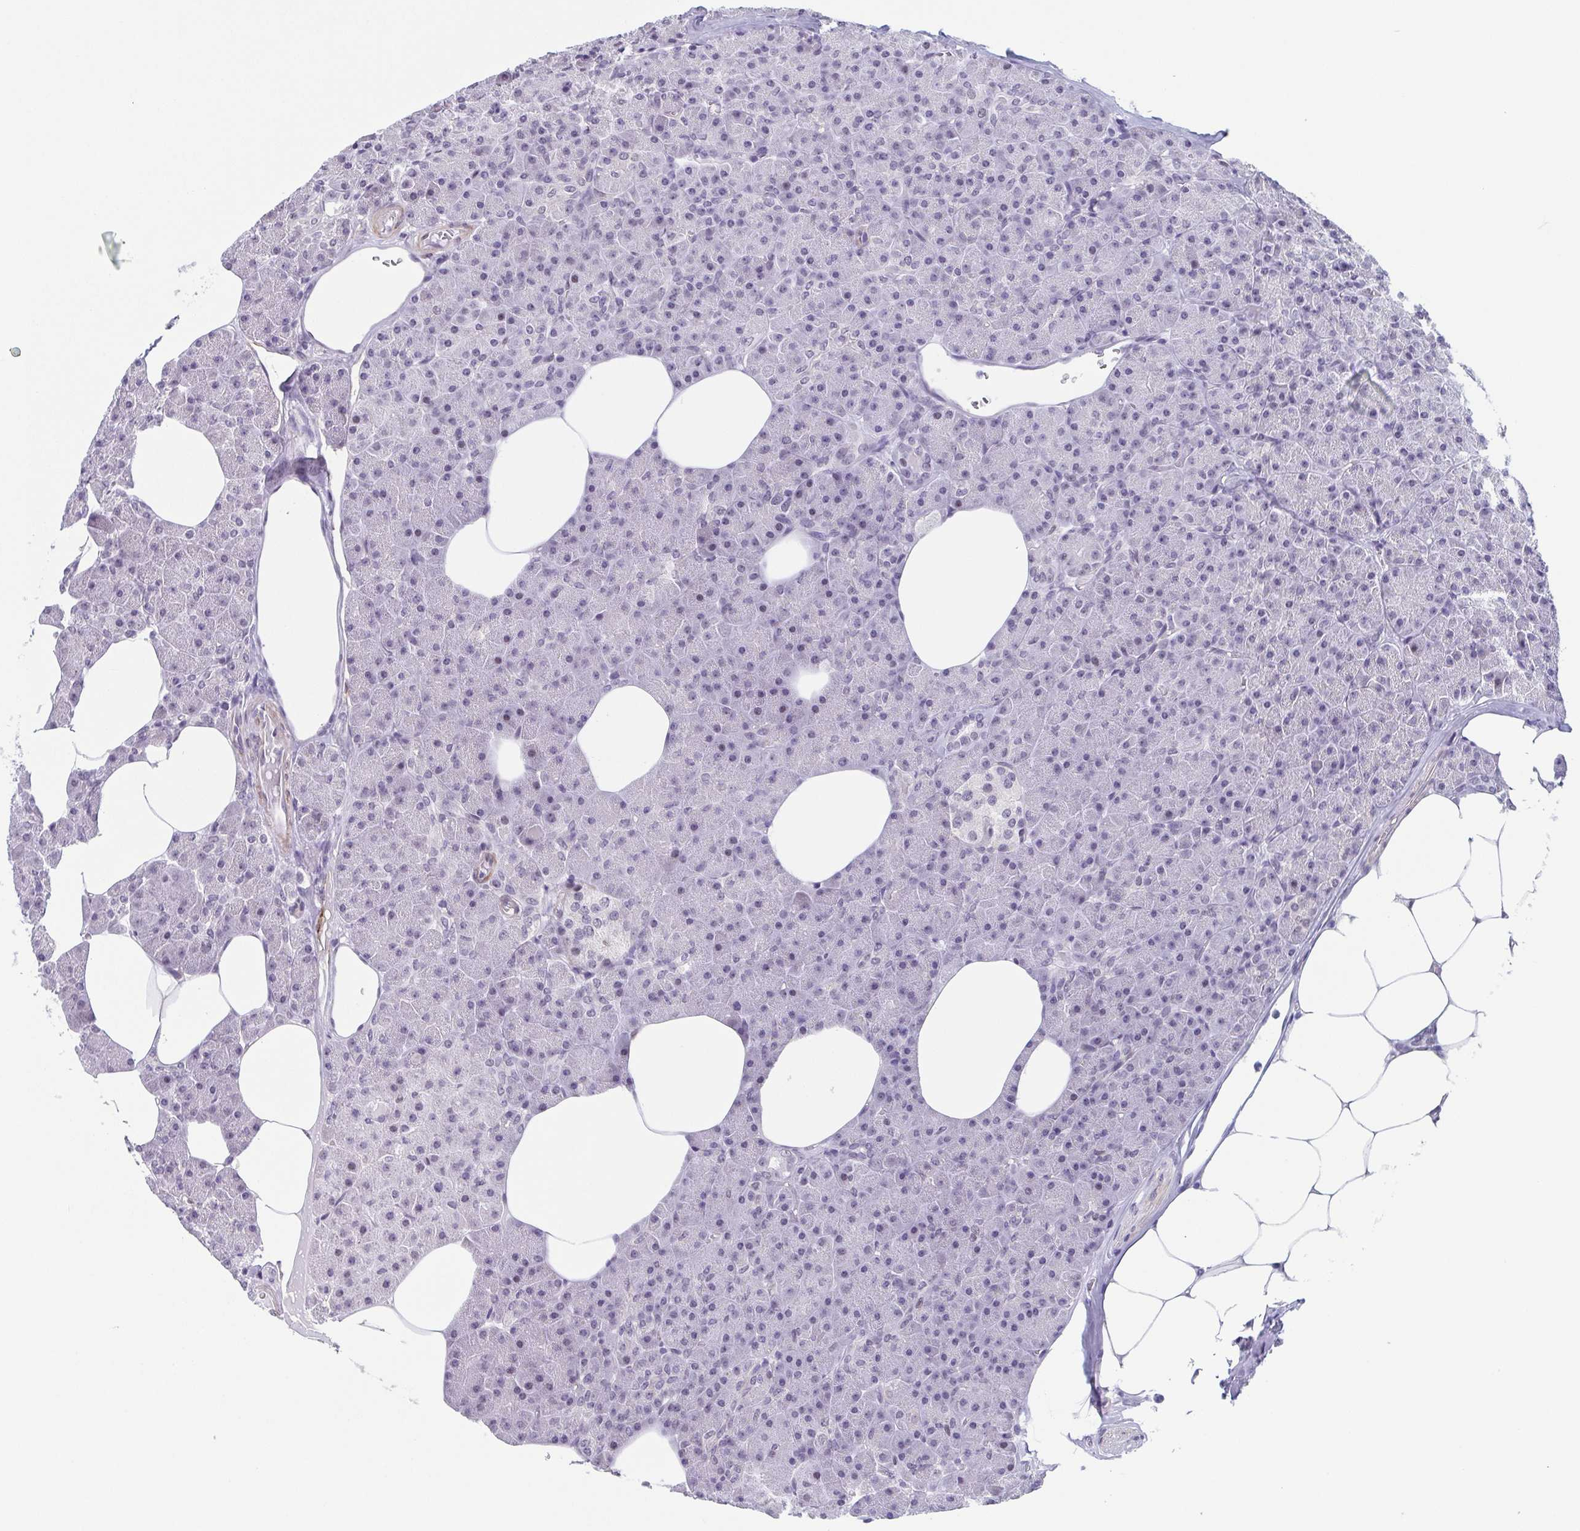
{"staining": {"intensity": "negative", "quantity": "none", "location": "none"}, "tissue": "pancreas", "cell_type": "Exocrine glandular cells", "image_type": "normal", "snomed": [{"axis": "morphology", "description": "Normal tissue, NOS"}, {"axis": "topography", "description": "Pancreas"}], "caption": "IHC photomicrograph of unremarkable pancreas: human pancreas stained with DAB shows no significant protein expression in exocrine glandular cells.", "gene": "TMEM92", "patient": {"sex": "female", "age": 45}}